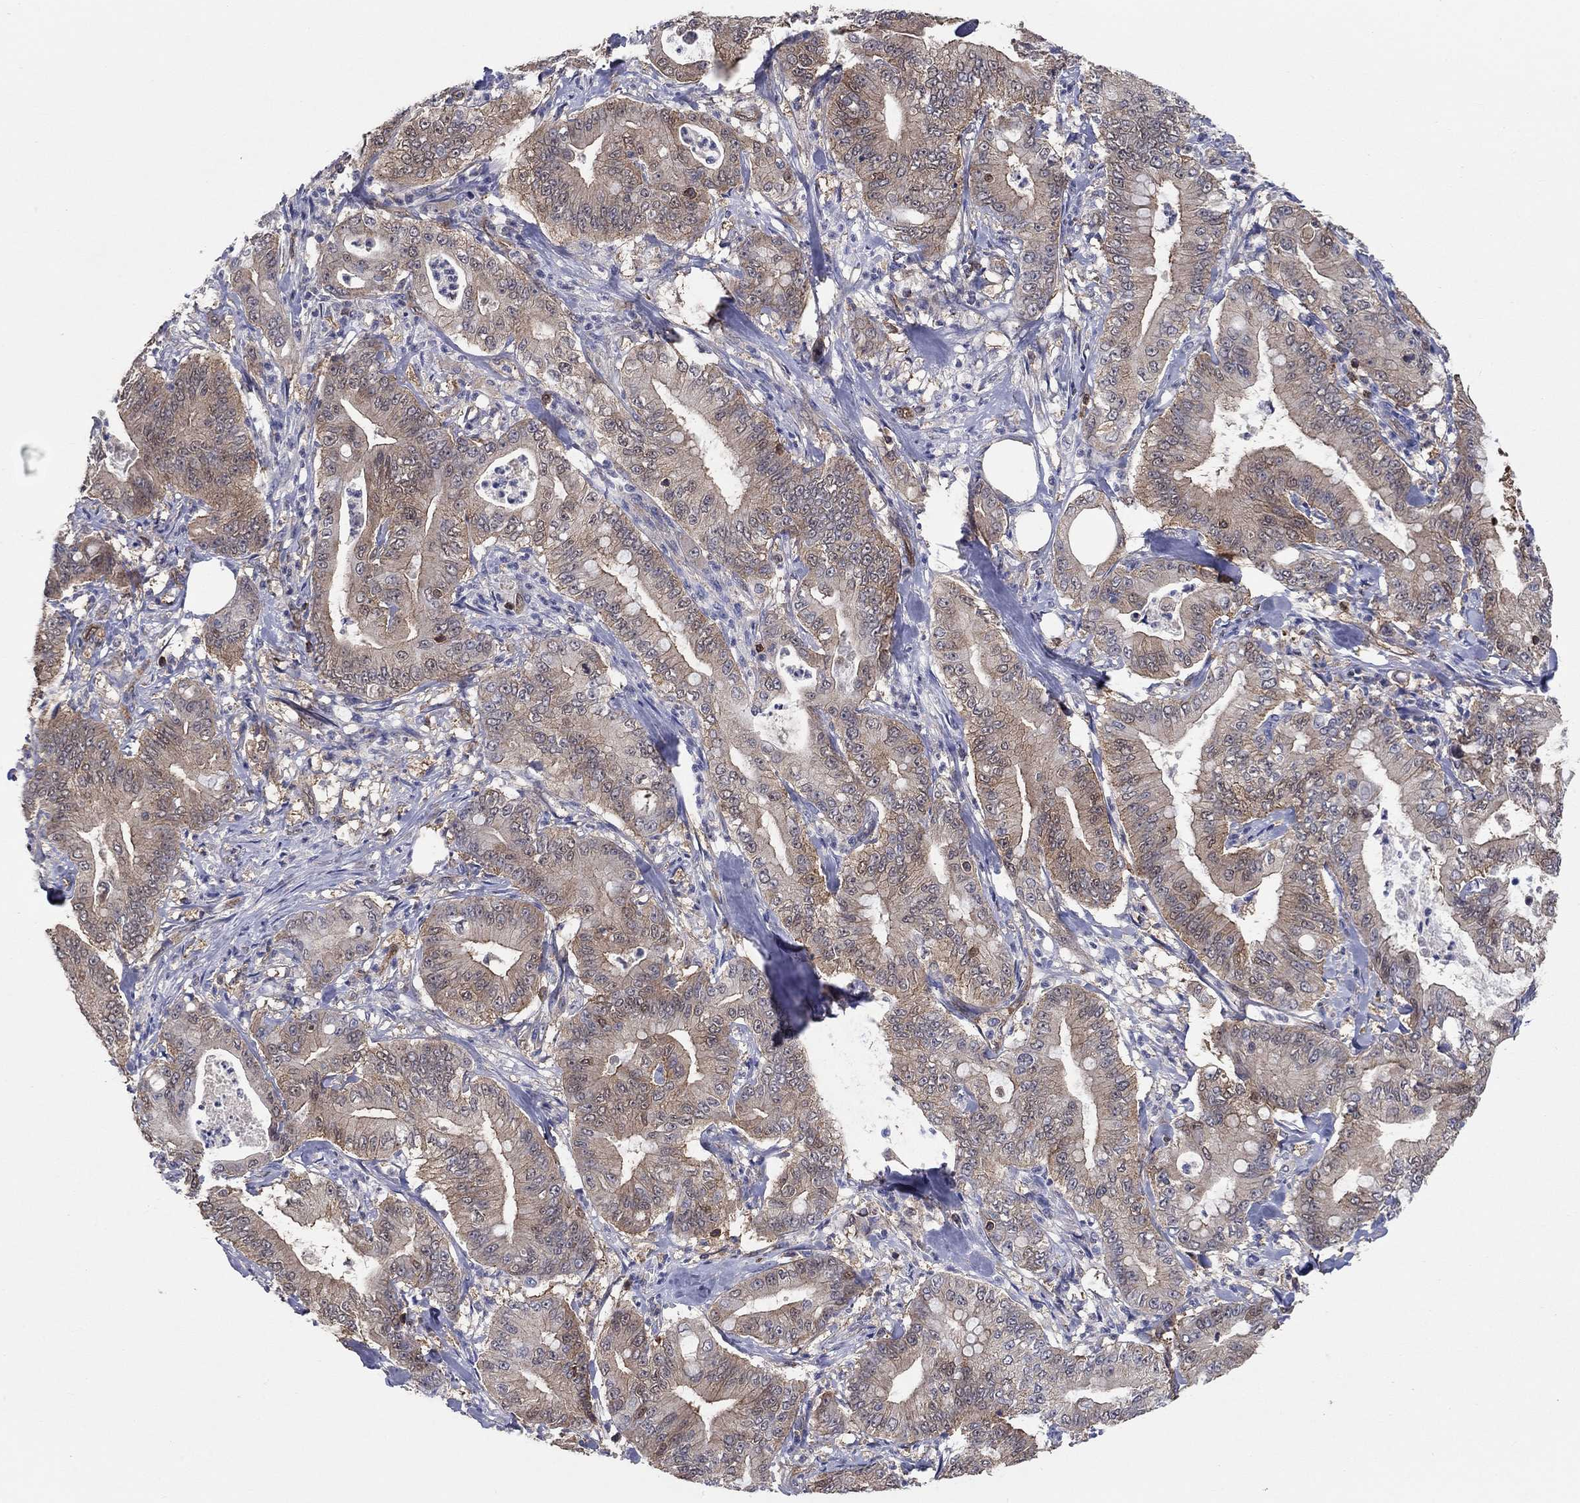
{"staining": {"intensity": "weak", "quantity": "25%-75%", "location": "cytoplasmic/membranous"}, "tissue": "pancreatic cancer", "cell_type": "Tumor cells", "image_type": "cancer", "snomed": [{"axis": "morphology", "description": "Adenocarcinoma, NOS"}, {"axis": "topography", "description": "Pancreas"}], "caption": "Pancreatic cancer was stained to show a protein in brown. There is low levels of weak cytoplasmic/membranous positivity in approximately 25%-75% of tumor cells. The staining was performed using DAB, with brown indicating positive protein expression. Nuclei are stained blue with hematoxylin.", "gene": "AGFG2", "patient": {"sex": "male", "age": 71}}